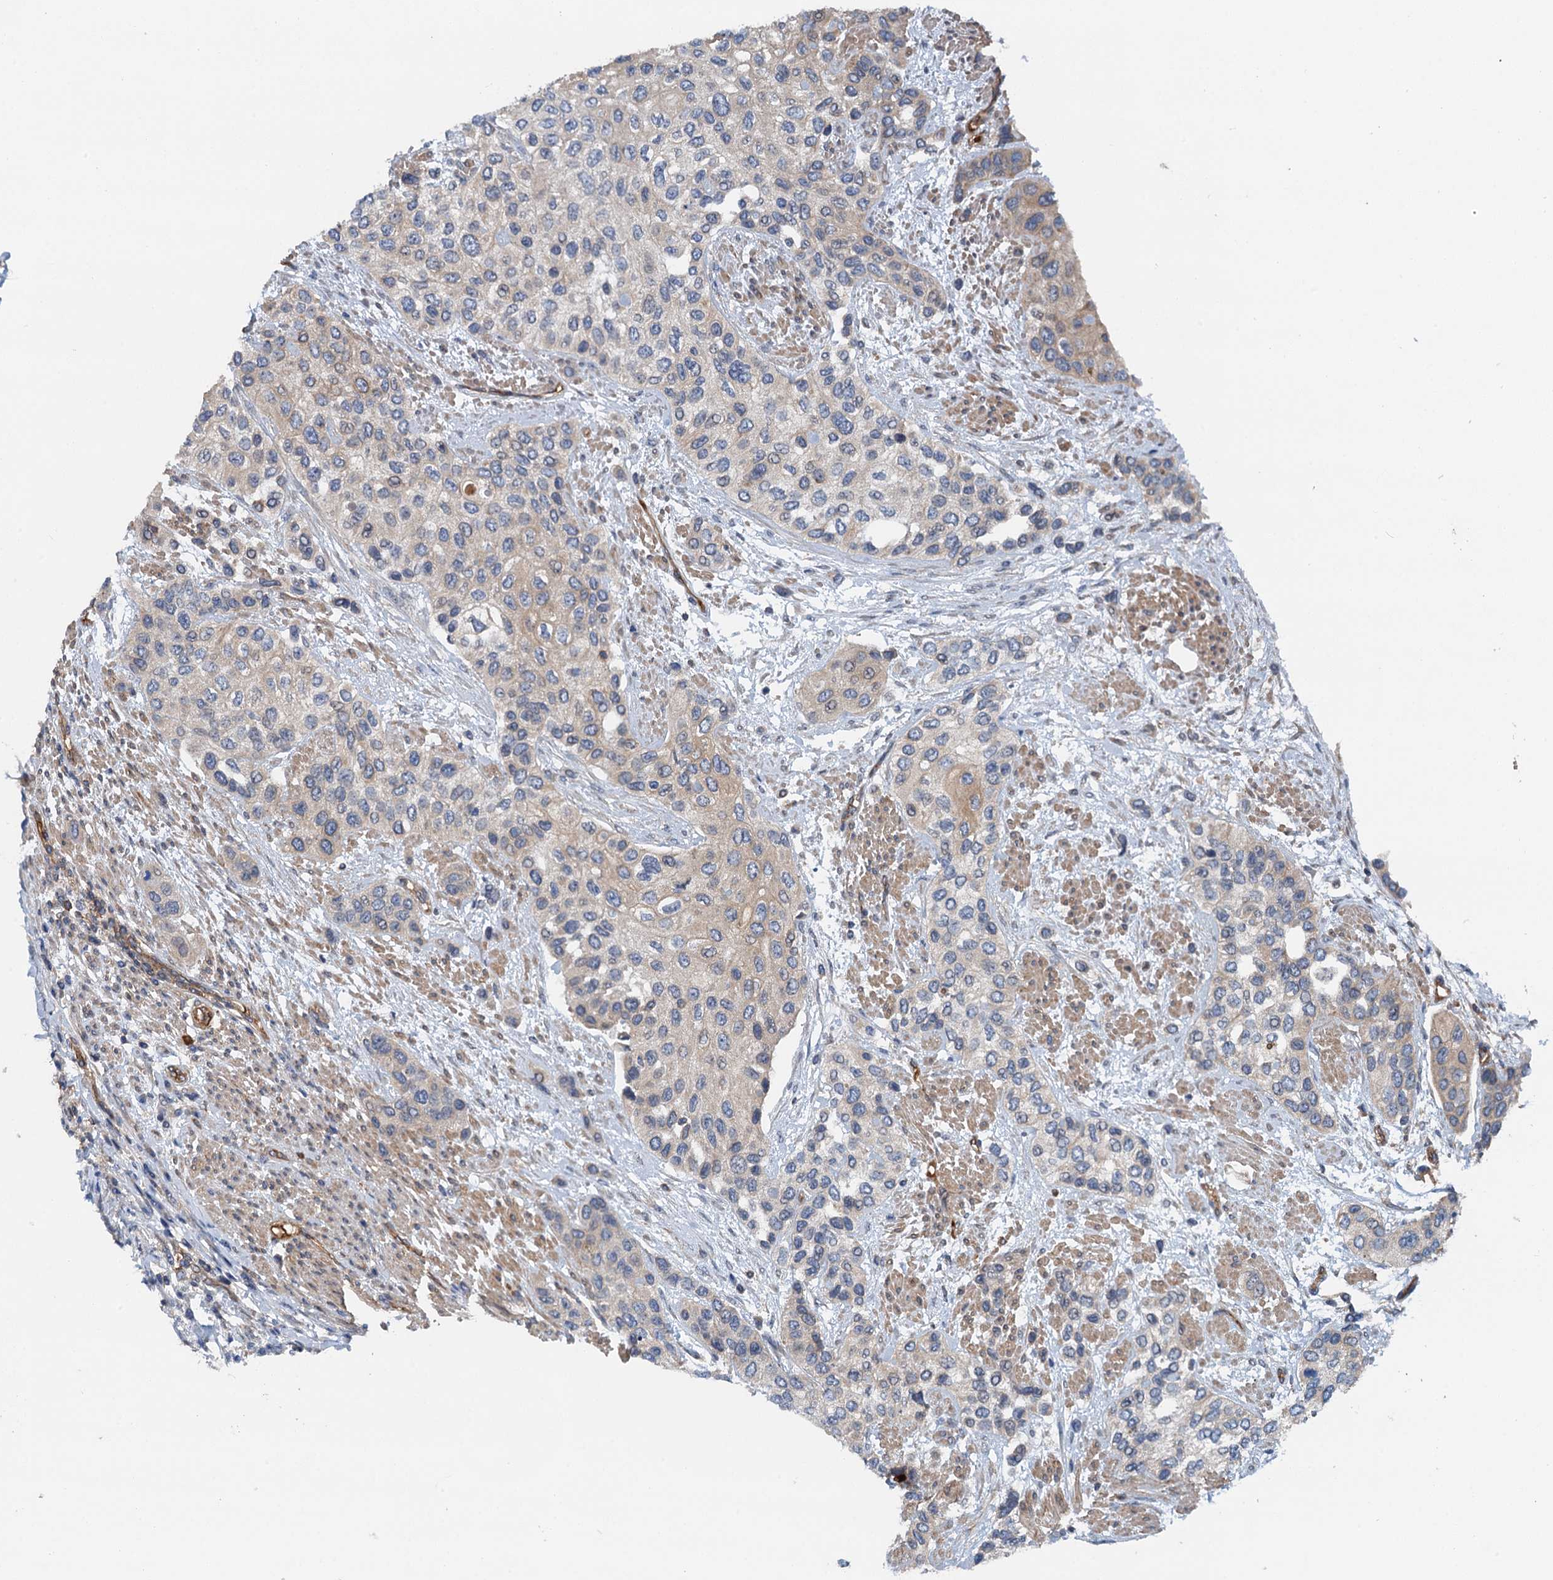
{"staining": {"intensity": "weak", "quantity": "25%-75%", "location": "cytoplasmic/membranous"}, "tissue": "urothelial cancer", "cell_type": "Tumor cells", "image_type": "cancer", "snomed": [{"axis": "morphology", "description": "Normal tissue, NOS"}, {"axis": "morphology", "description": "Urothelial carcinoma, High grade"}, {"axis": "topography", "description": "Vascular tissue"}, {"axis": "topography", "description": "Urinary bladder"}], "caption": "High-grade urothelial carcinoma tissue displays weak cytoplasmic/membranous positivity in about 25%-75% of tumor cells, visualized by immunohistochemistry.", "gene": "ROGDI", "patient": {"sex": "female", "age": 56}}